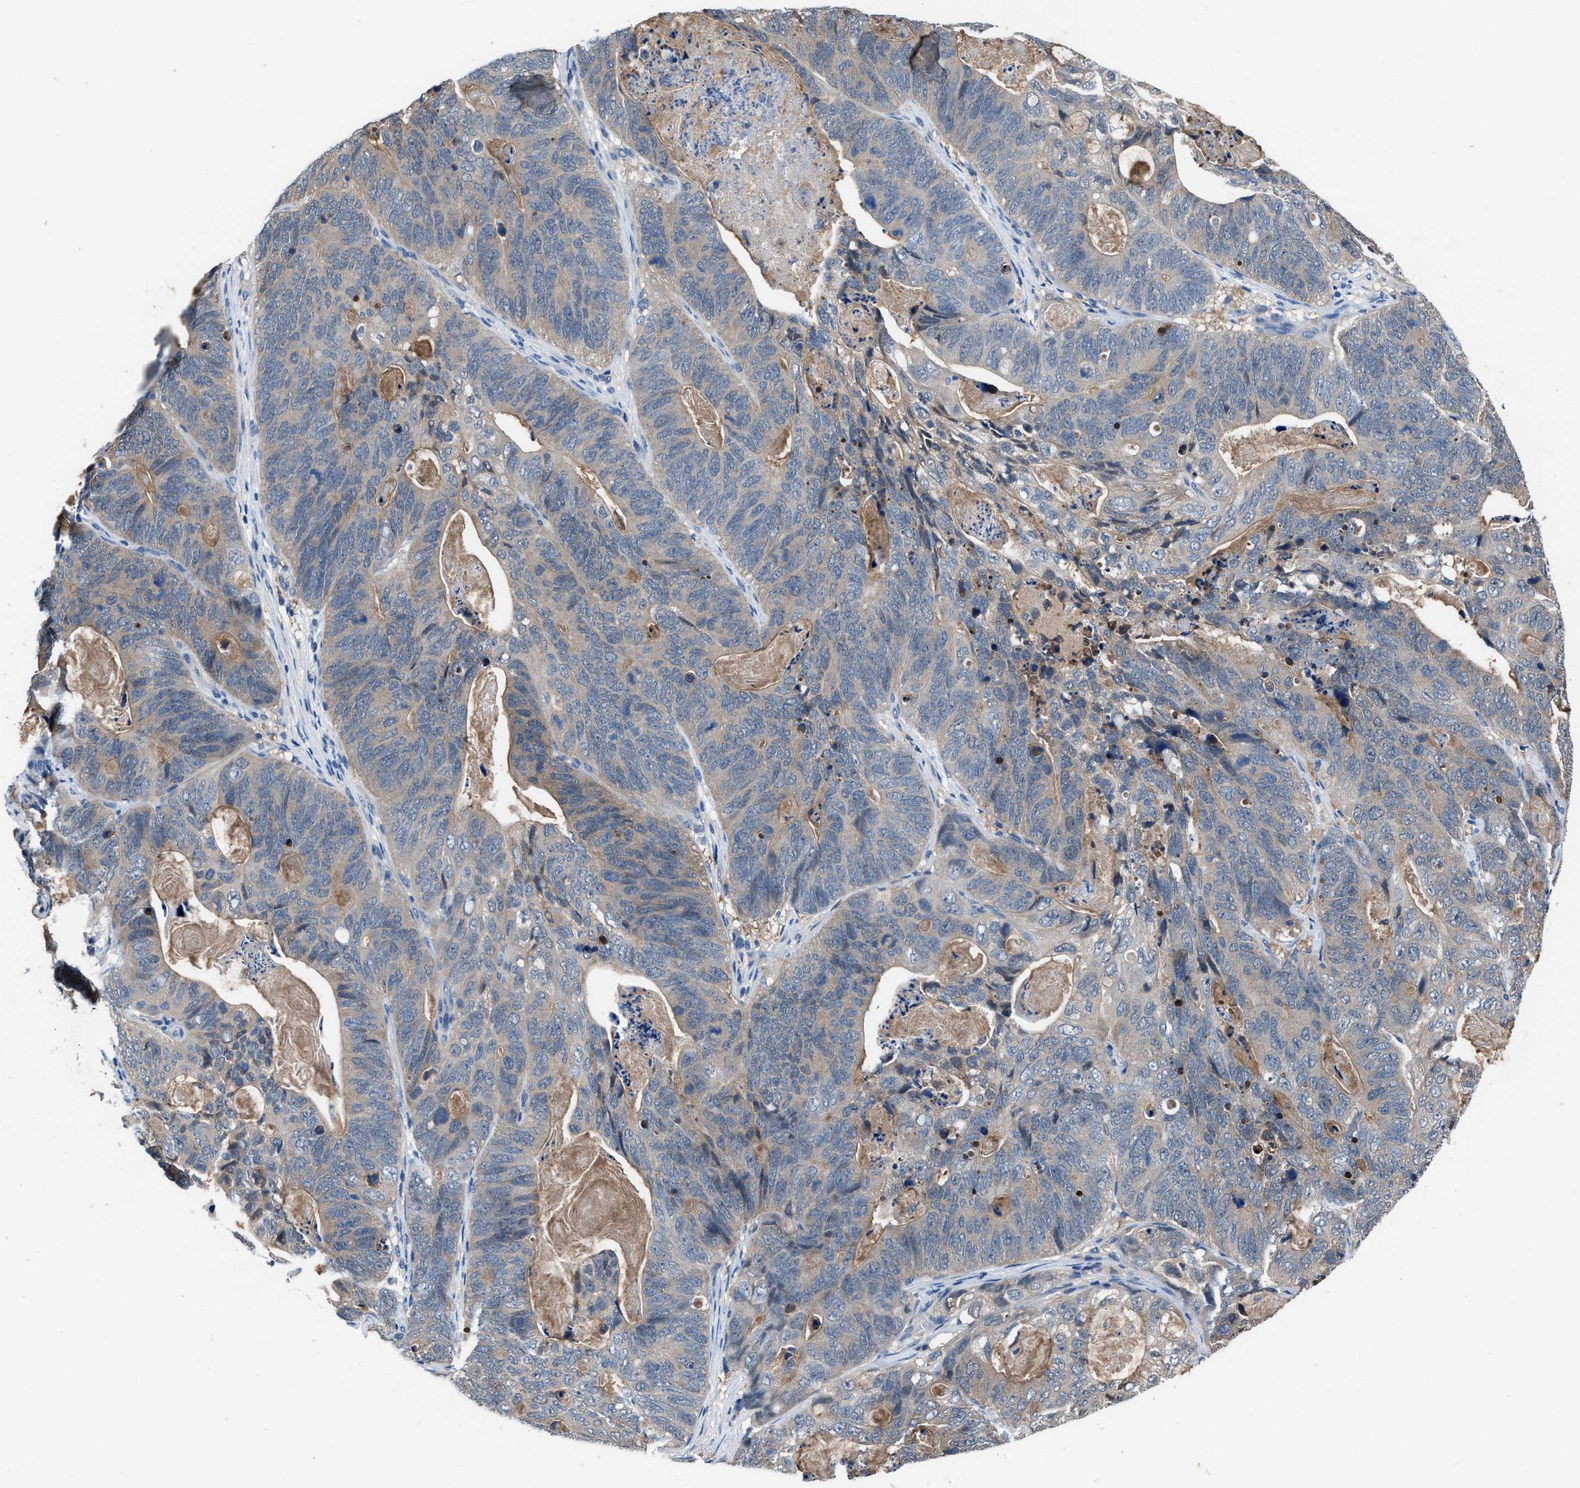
{"staining": {"intensity": "weak", "quantity": "<25%", "location": "cytoplasmic/membranous"}, "tissue": "stomach cancer", "cell_type": "Tumor cells", "image_type": "cancer", "snomed": [{"axis": "morphology", "description": "Normal tissue, NOS"}, {"axis": "morphology", "description": "Adenocarcinoma, NOS"}, {"axis": "topography", "description": "Stomach"}], "caption": "The histopathology image reveals no staining of tumor cells in adenocarcinoma (stomach).", "gene": "NUDT5", "patient": {"sex": "female", "age": 89}}